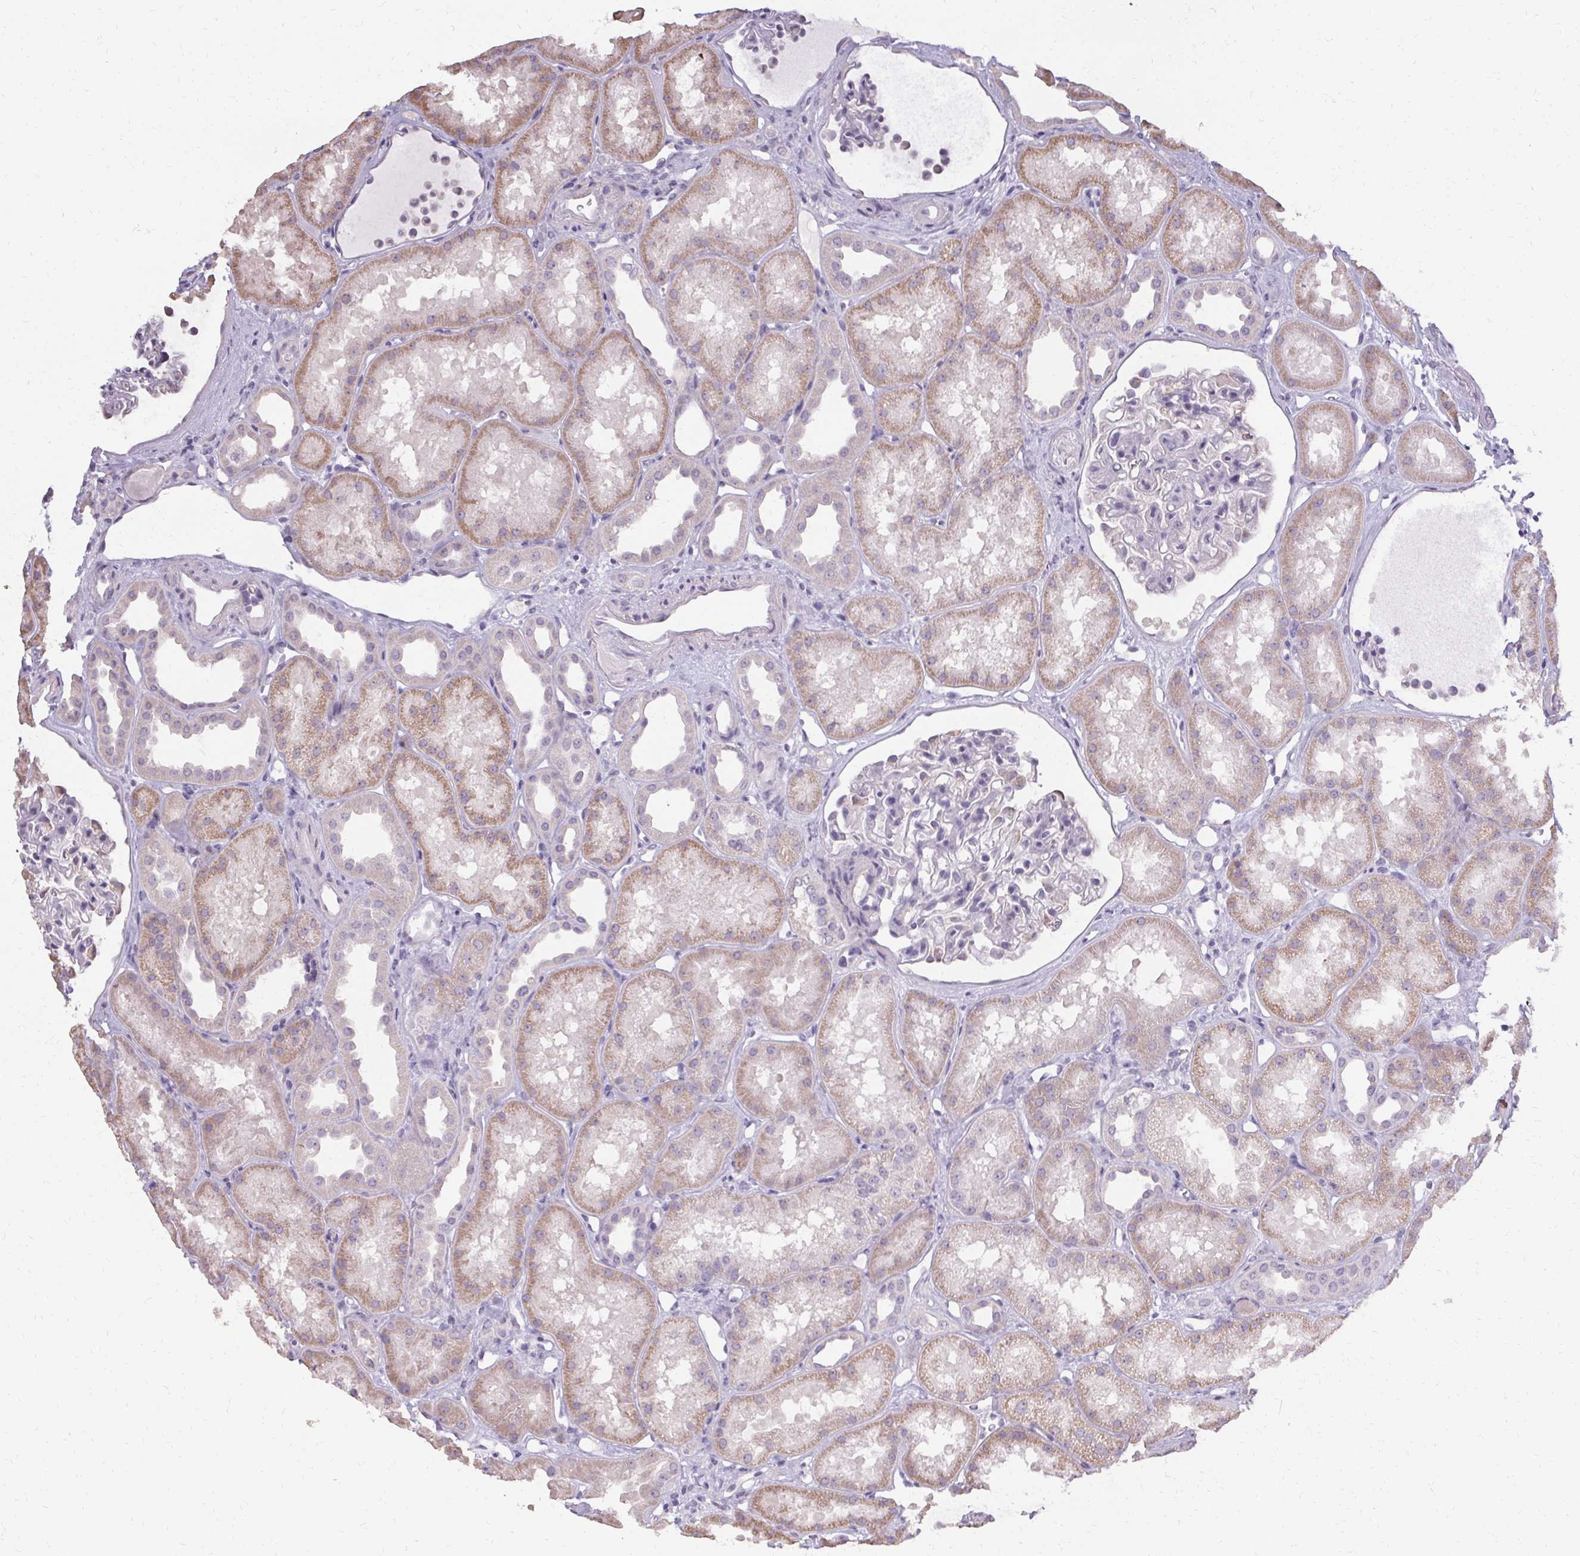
{"staining": {"intensity": "negative", "quantity": "none", "location": "none"}, "tissue": "kidney", "cell_type": "Cells in glomeruli", "image_type": "normal", "snomed": [{"axis": "morphology", "description": "Normal tissue, NOS"}, {"axis": "topography", "description": "Kidney"}], "caption": "The immunohistochemistry histopathology image has no significant positivity in cells in glomeruli of kidney.", "gene": "PMEL", "patient": {"sex": "male", "age": 61}}